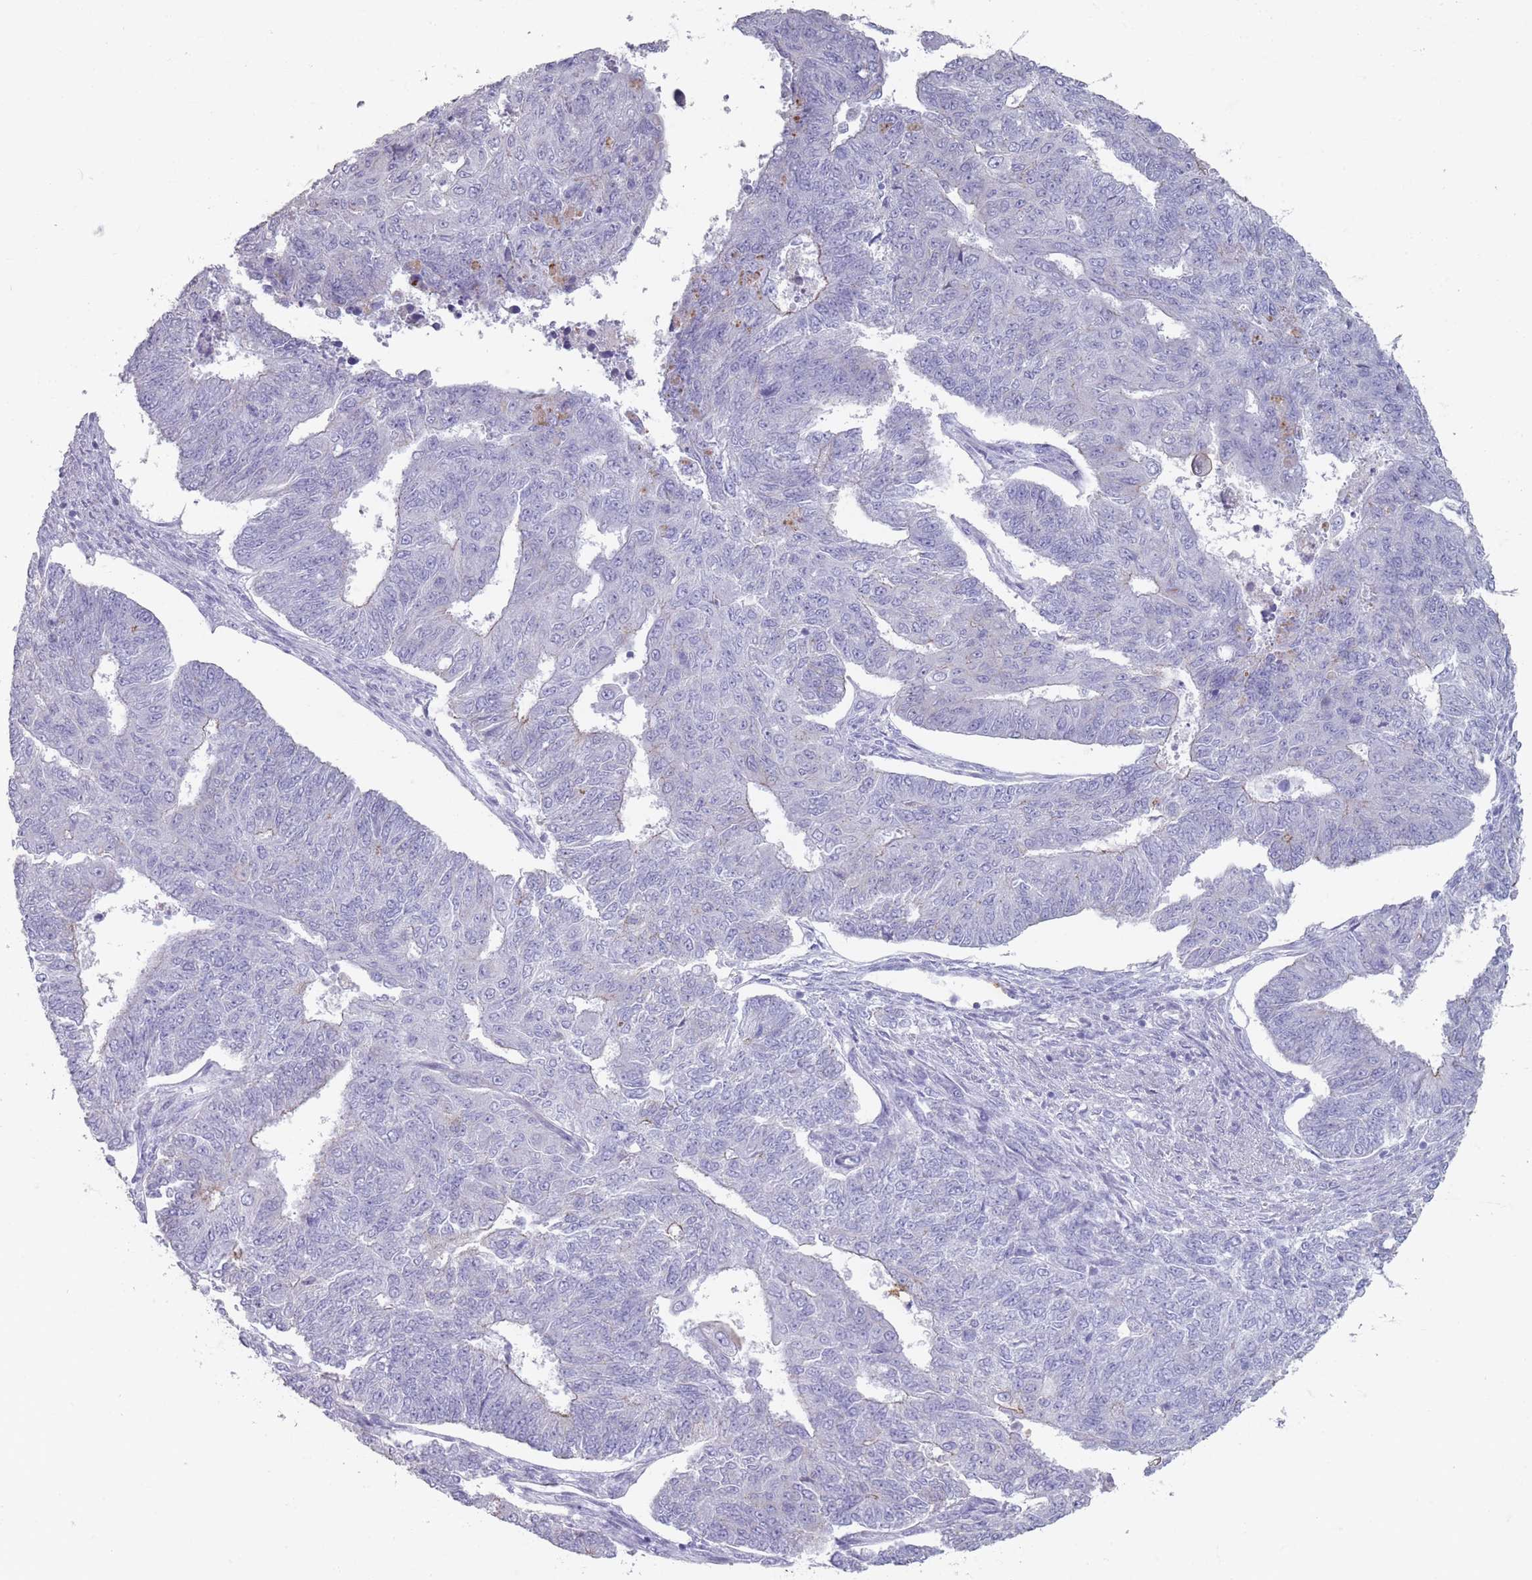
{"staining": {"intensity": "negative", "quantity": "none", "location": "none"}, "tissue": "endometrial cancer", "cell_type": "Tumor cells", "image_type": "cancer", "snomed": [{"axis": "morphology", "description": "Adenocarcinoma, NOS"}, {"axis": "topography", "description": "Endometrium"}], "caption": "Tumor cells show no significant protein expression in endometrial cancer. (Stains: DAB (3,3'-diaminobenzidine) immunohistochemistry with hematoxylin counter stain, Microscopy: brightfield microscopy at high magnification).", "gene": "RHBG", "patient": {"sex": "female", "age": 32}}